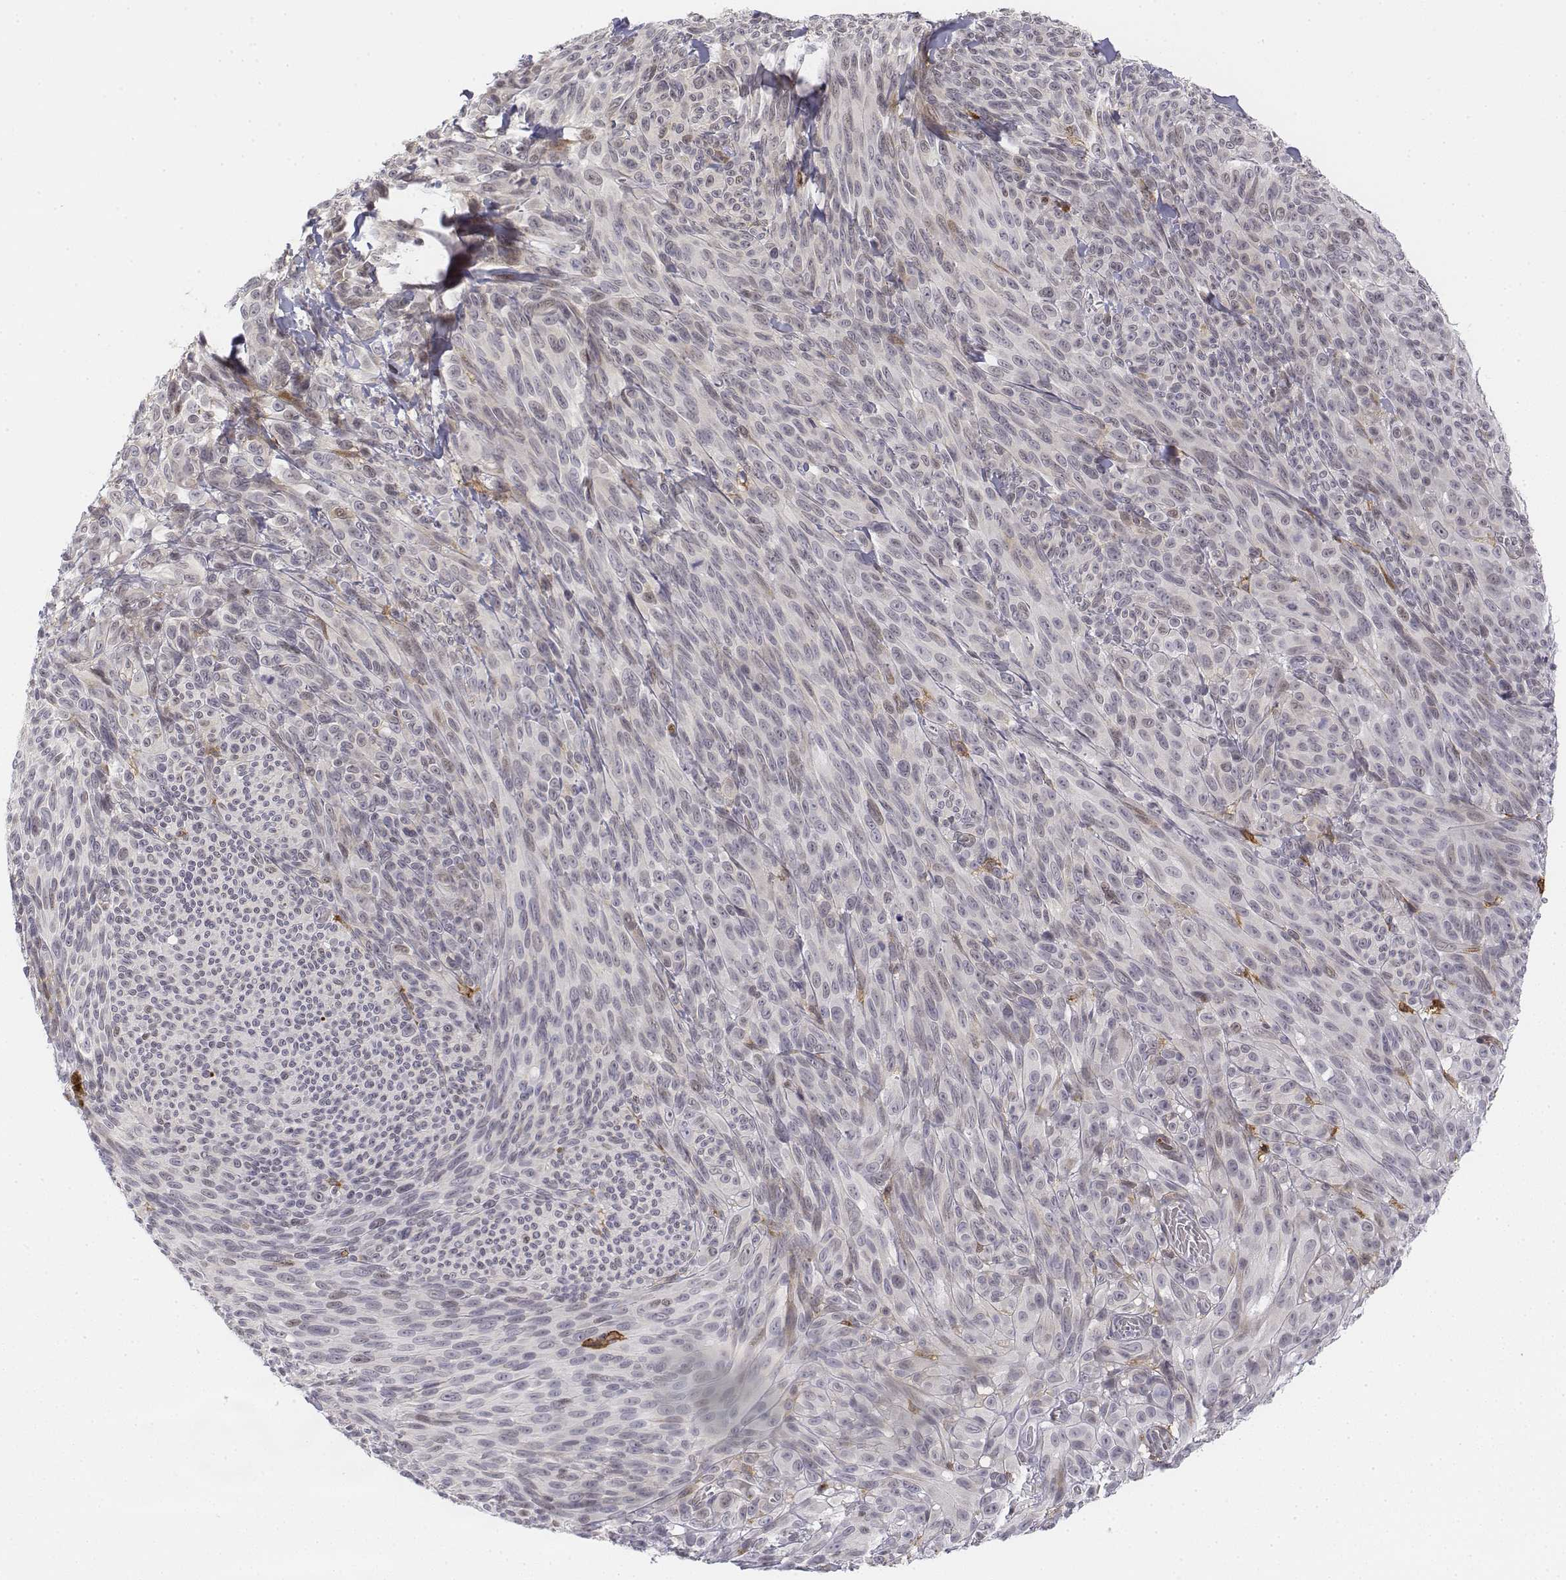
{"staining": {"intensity": "negative", "quantity": "none", "location": "none"}, "tissue": "melanoma", "cell_type": "Tumor cells", "image_type": "cancer", "snomed": [{"axis": "morphology", "description": "Malignant melanoma, NOS"}, {"axis": "topography", "description": "Skin"}], "caption": "This is a image of immunohistochemistry (IHC) staining of malignant melanoma, which shows no expression in tumor cells.", "gene": "CD14", "patient": {"sex": "male", "age": 83}}